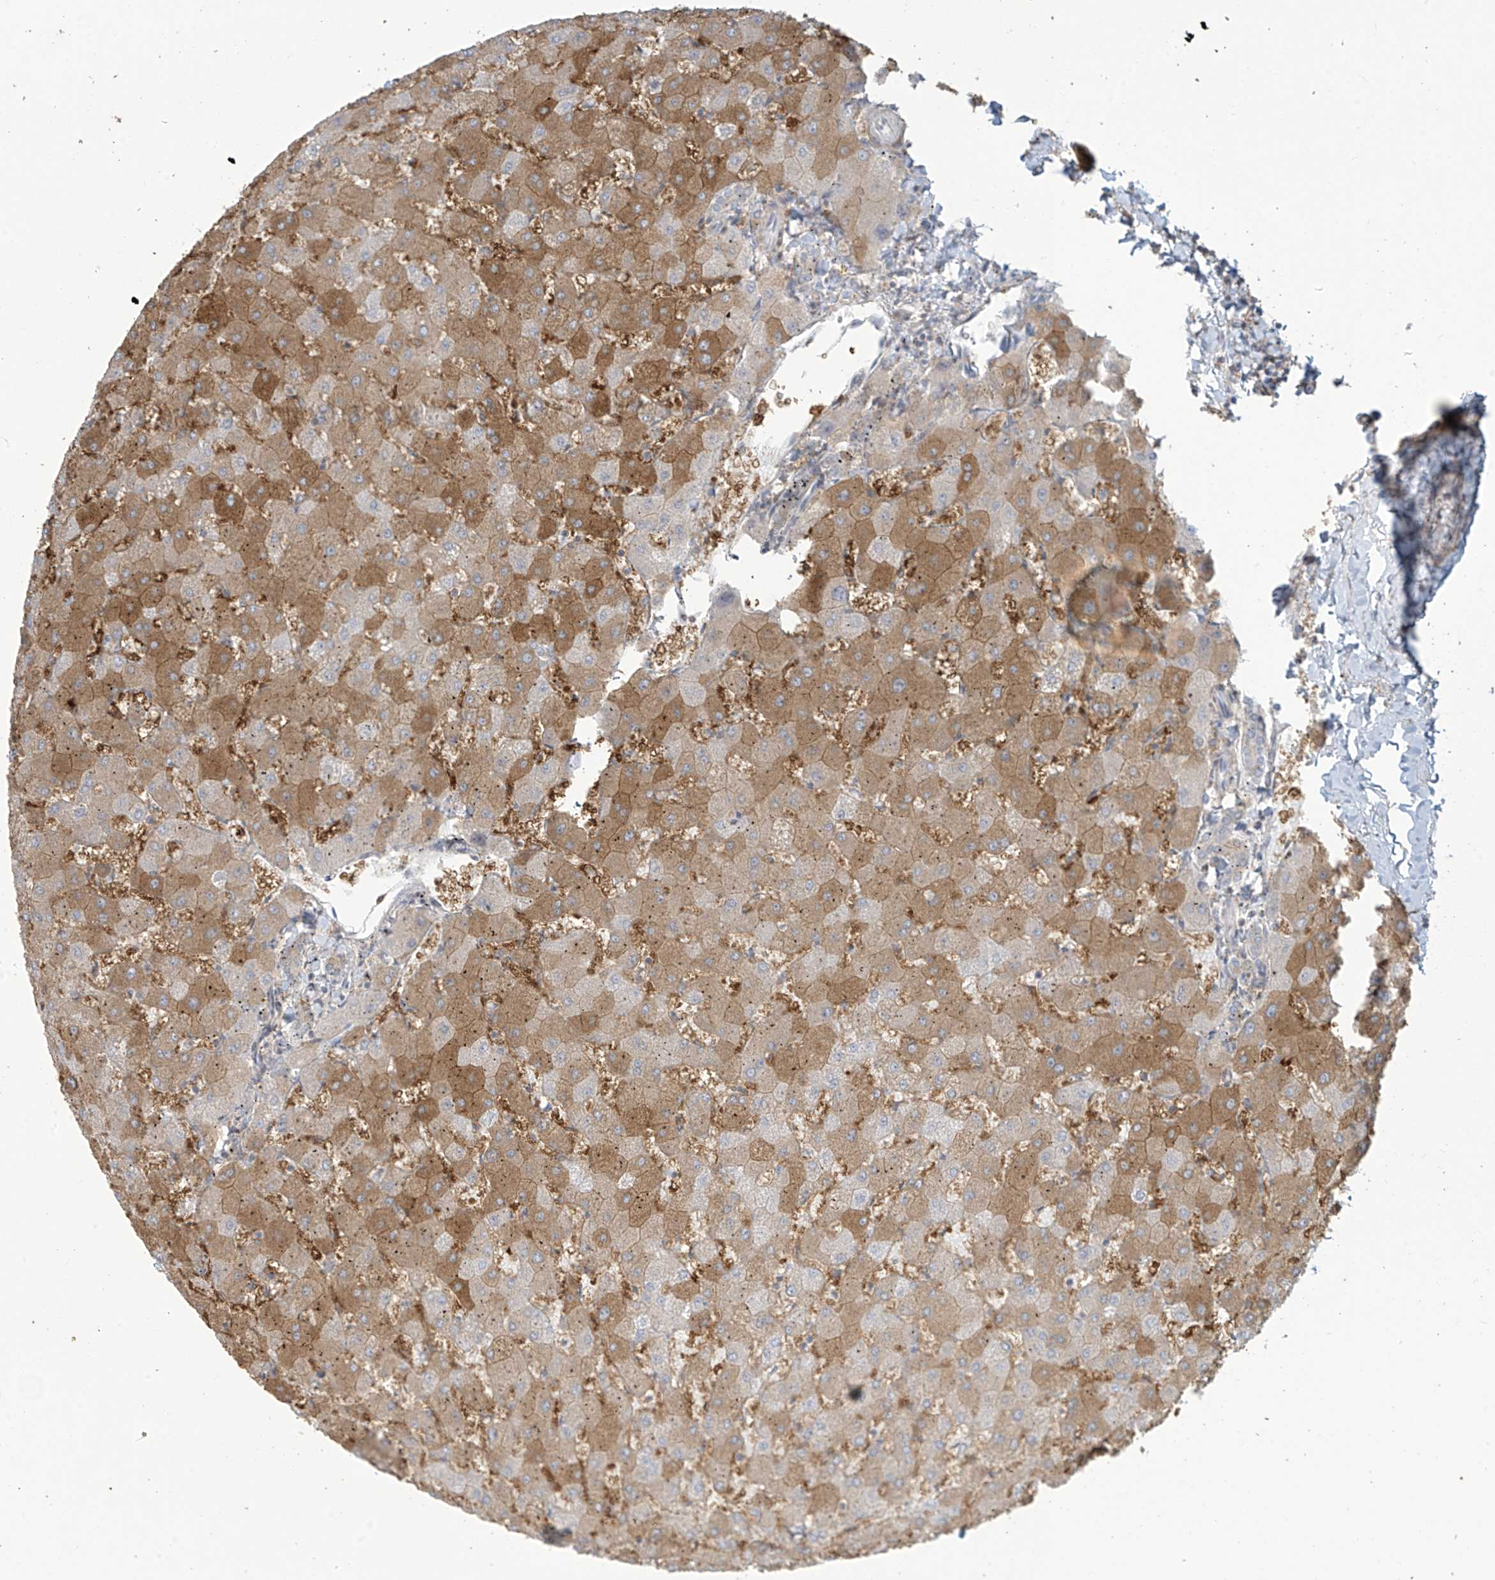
{"staining": {"intensity": "negative", "quantity": "none", "location": "none"}, "tissue": "liver", "cell_type": "Cholangiocytes", "image_type": "normal", "snomed": [{"axis": "morphology", "description": "Normal tissue, NOS"}, {"axis": "topography", "description": "Liver"}], "caption": "This is an IHC image of benign liver. There is no staining in cholangiocytes.", "gene": "TAGAP", "patient": {"sex": "female", "age": 63}}